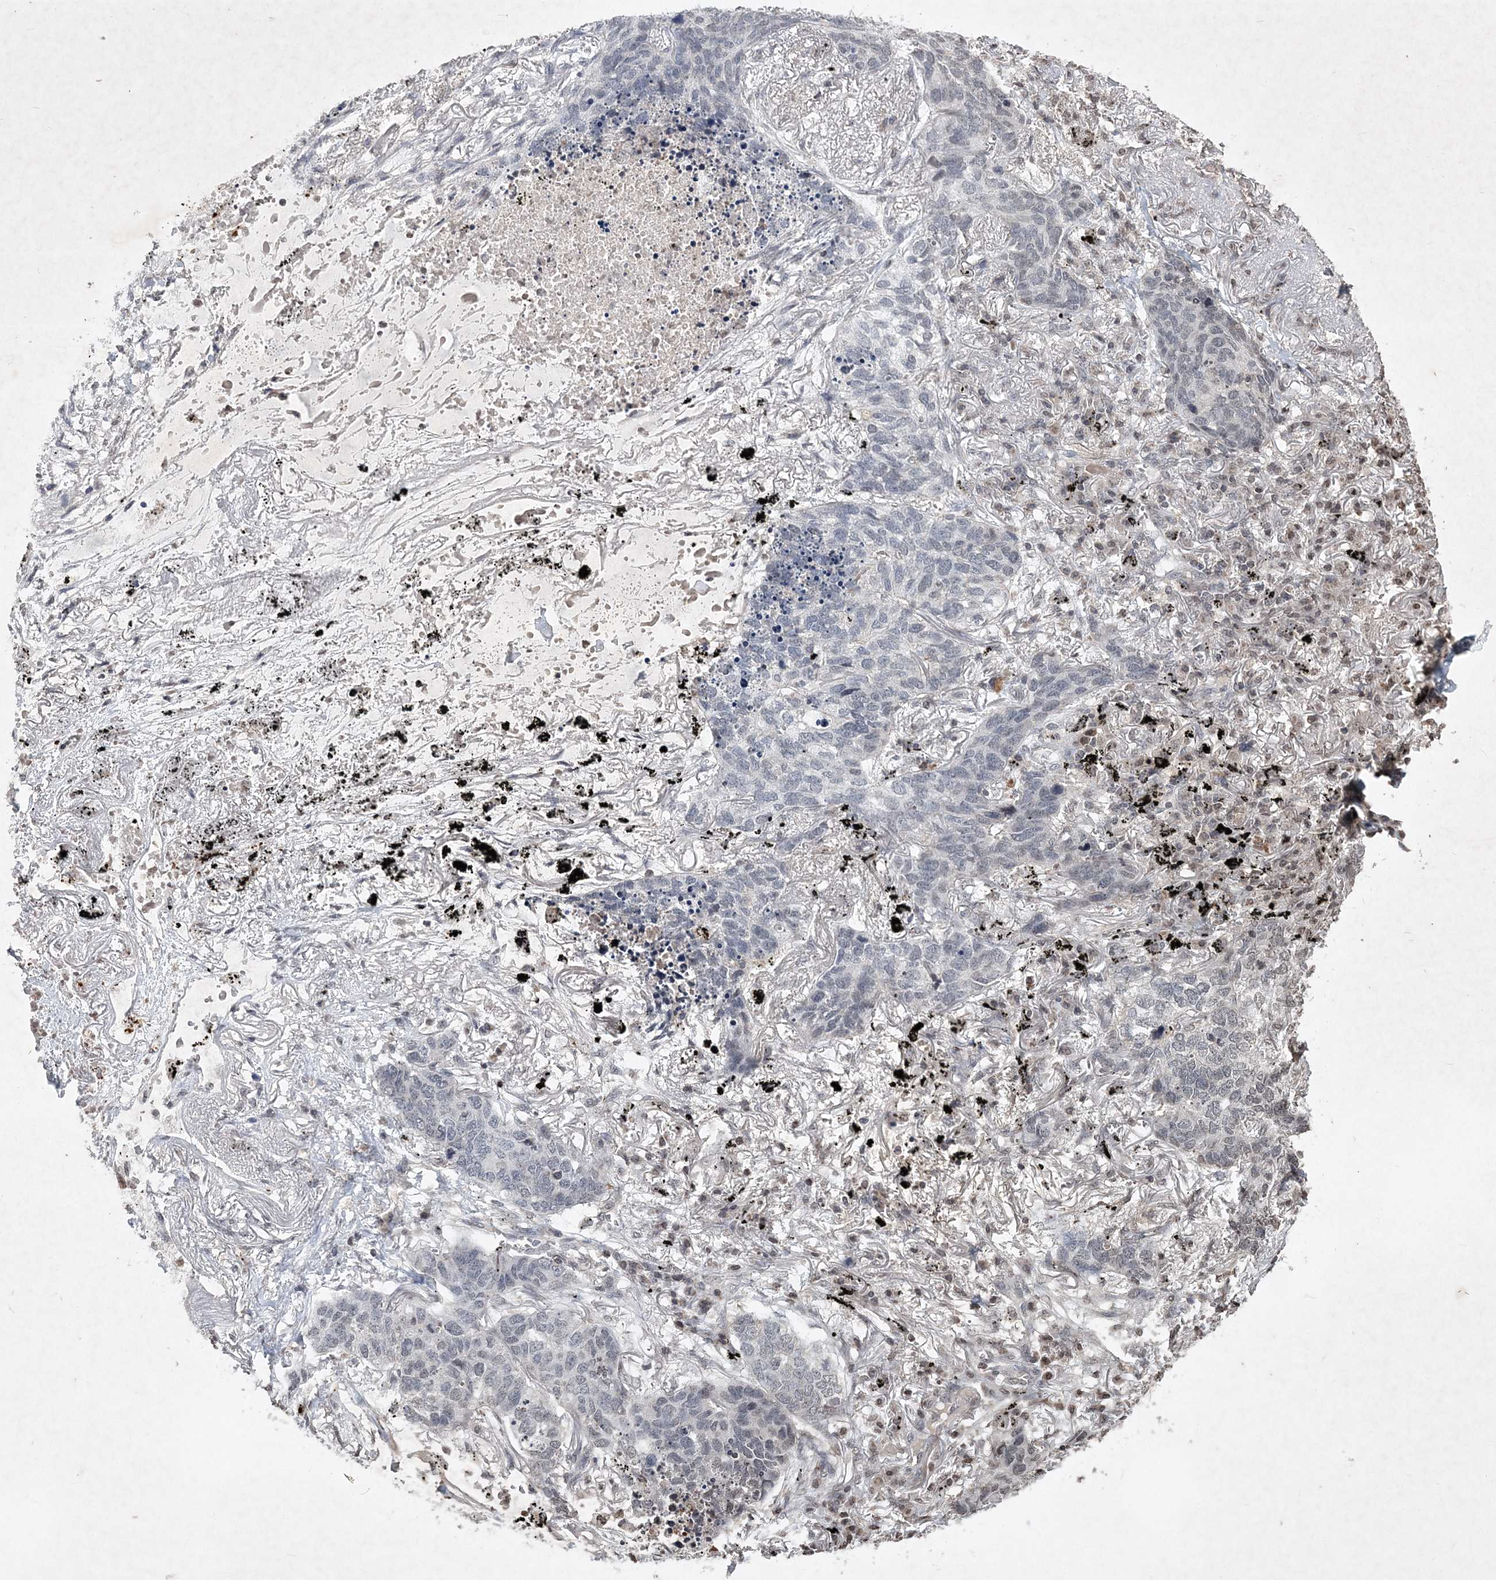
{"staining": {"intensity": "negative", "quantity": "none", "location": "none"}, "tissue": "lung cancer", "cell_type": "Tumor cells", "image_type": "cancer", "snomed": [{"axis": "morphology", "description": "Squamous cell carcinoma, NOS"}, {"axis": "topography", "description": "Lung"}], "caption": "Tumor cells show no significant positivity in squamous cell carcinoma (lung). The staining was performed using DAB (3,3'-diaminobenzidine) to visualize the protein expression in brown, while the nuclei were stained in blue with hematoxylin (Magnification: 20x).", "gene": "SOWAHB", "patient": {"sex": "female", "age": 63}}